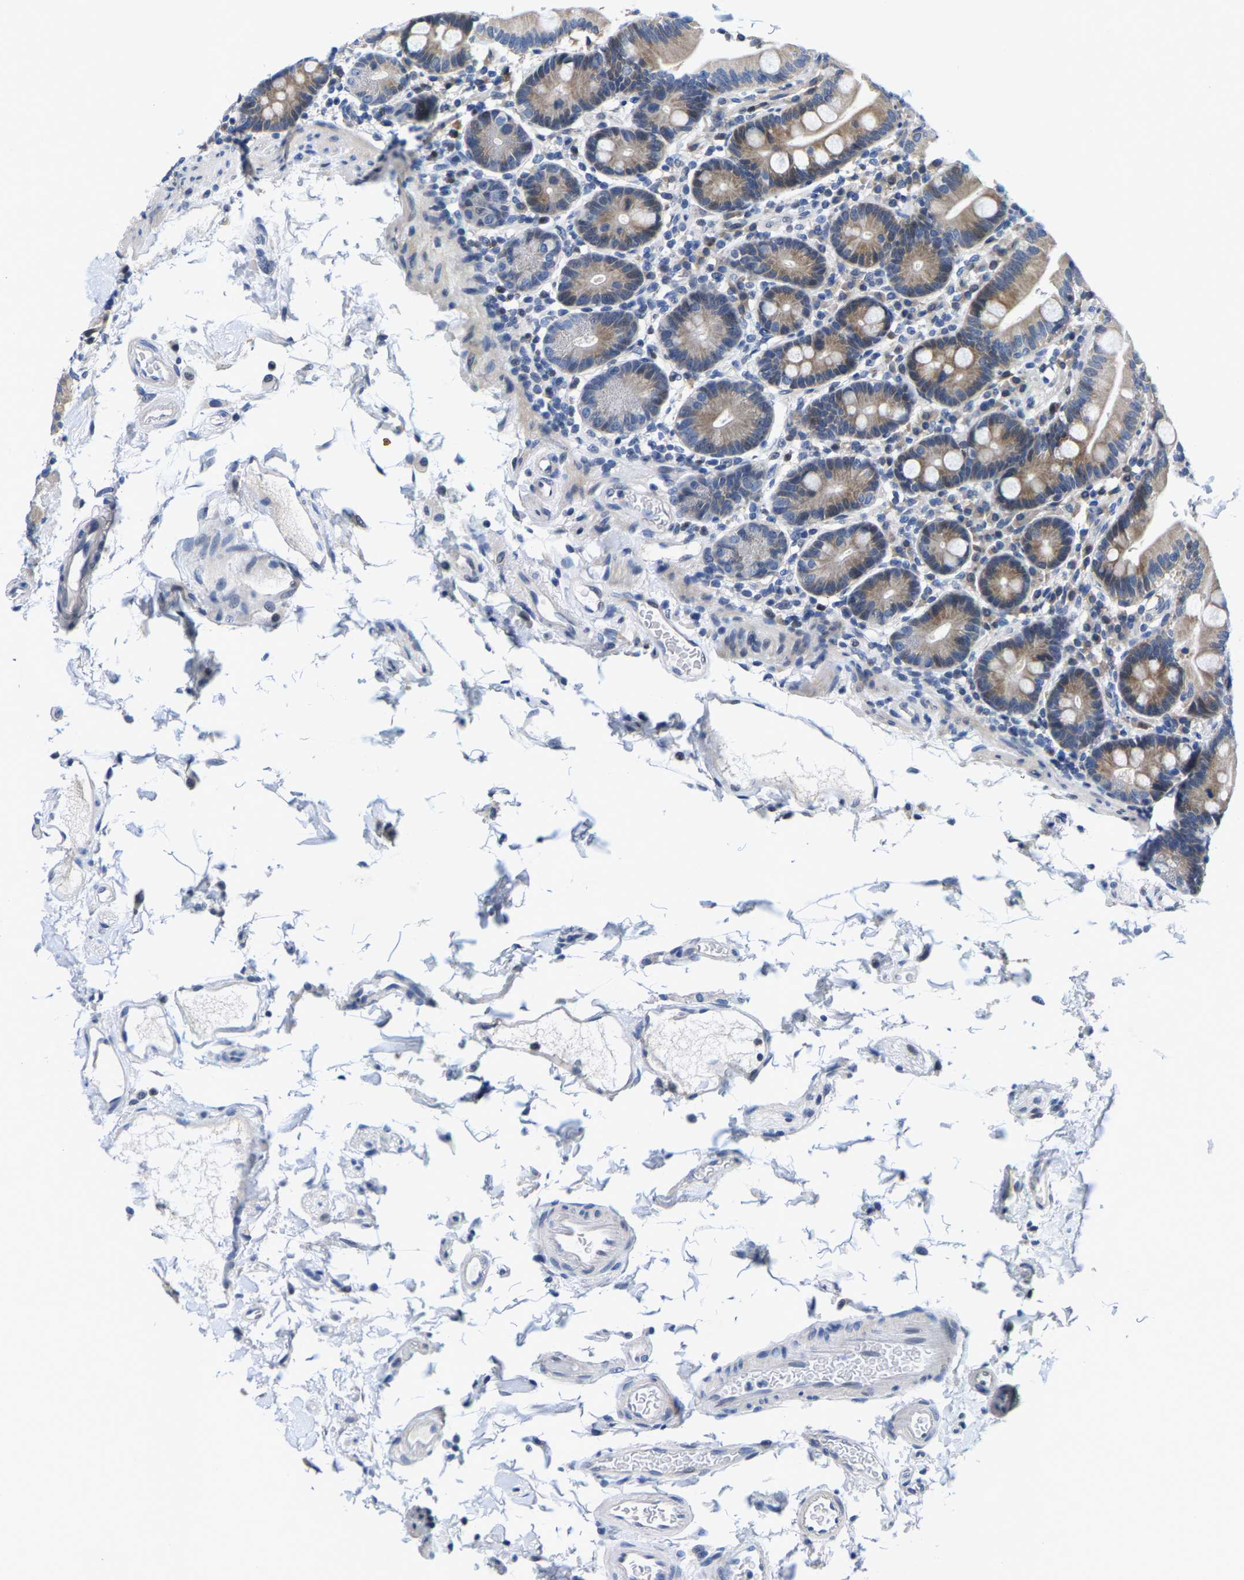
{"staining": {"intensity": "weak", "quantity": "<25%", "location": "cytoplasmic/membranous"}, "tissue": "duodenum", "cell_type": "Glandular cells", "image_type": "normal", "snomed": [{"axis": "morphology", "description": "Normal tissue, NOS"}, {"axis": "topography", "description": "Small intestine, NOS"}], "caption": "This photomicrograph is of normal duodenum stained with immunohistochemistry (IHC) to label a protein in brown with the nuclei are counter-stained blue. There is no staining in glandular cells.", "gene": "KLHL1", "patient": {"sex": "female", "age": 71}}